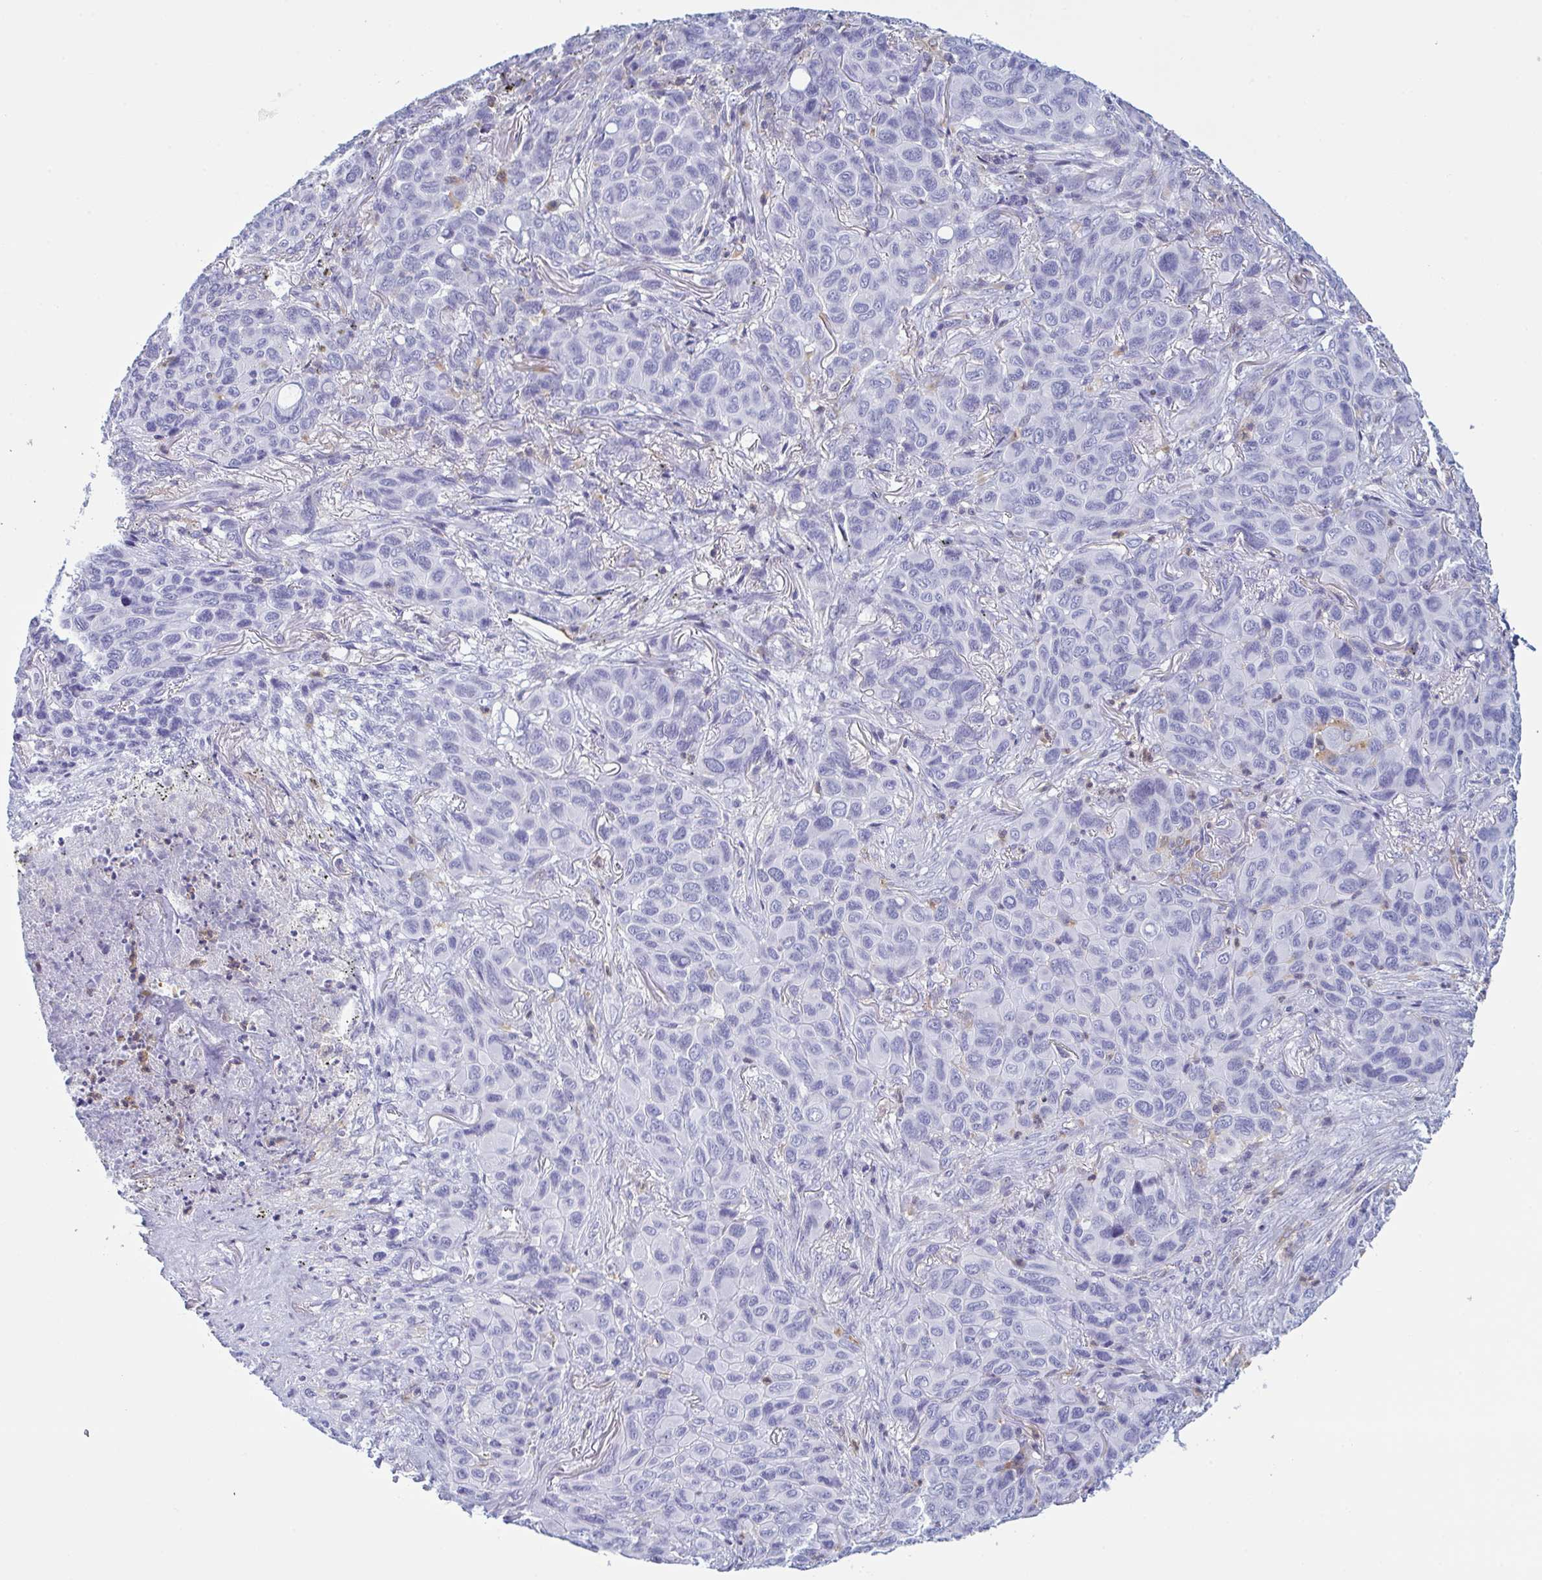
{"staining": {"intensity": "negative", "quantity": "none", "location": "none"}, "tissue": "melanoma", "cell_type": "Tumor cells", "image_type": "cancer", "snomed": [{"axis": "morphology", "description": "Malignant melanoma, Metastatic site"}, {"axis": "topography", "description": "Lung"}], "caption": "Tumor cells show no significant expression in malignant melanoma (metastatic site).", "gene": "MYO1F", "patient": {"sex": "male", "age": 48}}